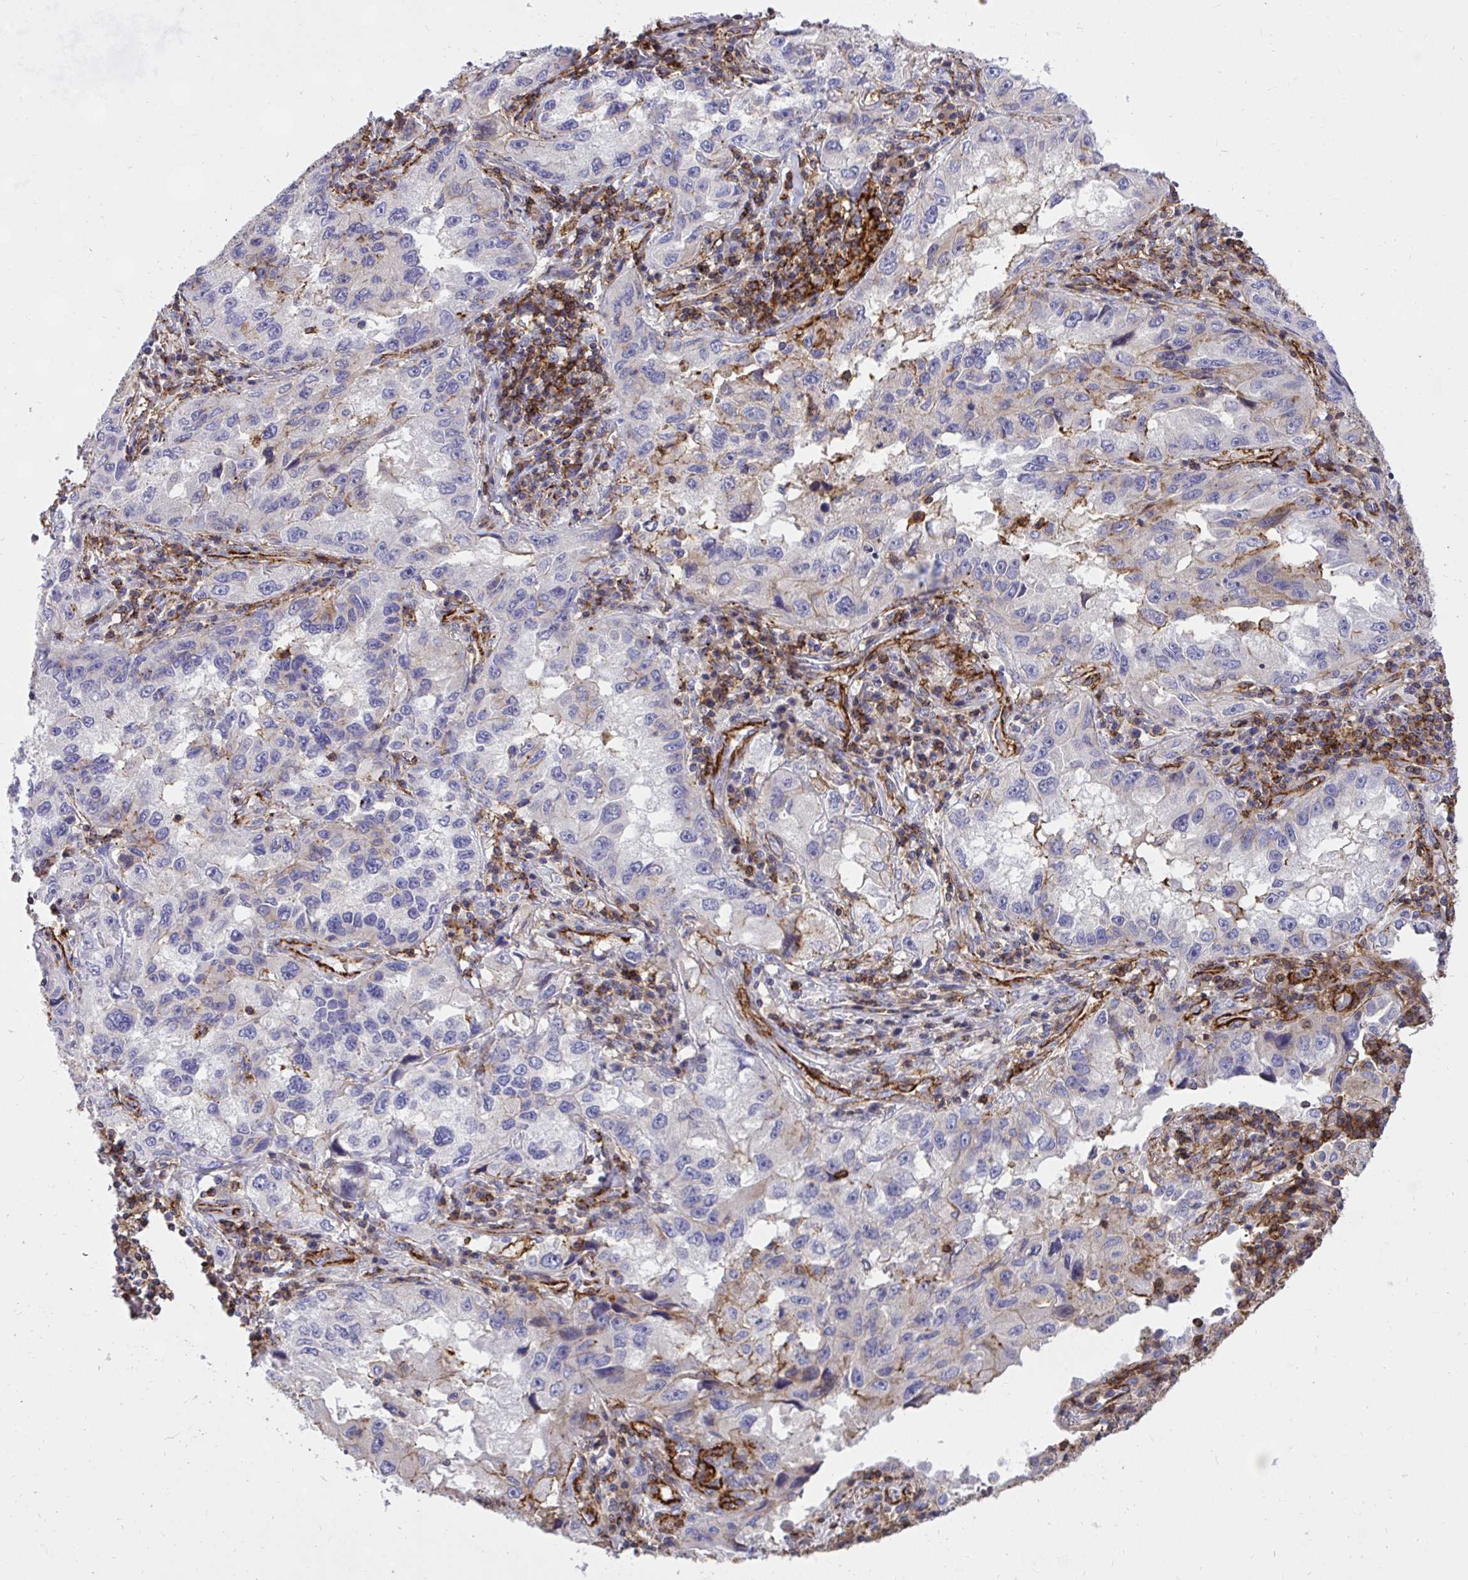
{"staining": {"intensity": "negative", "quantity": "none", "location": "none"}, "tissue": "lung cancer", "cell_type": "Tumor cells", "image_type": "cancer", "snomed": [{"axis": "morphology", "description": "Adenocarcinoma, NOS"}, {"axis": "topography", "description": "Lung"}], "caption": "Lung adenocarcinoma was stained to show a protein in brown. There is no significant positivity in tumor cells. The staining was performed using DAB to visualize the protein expression in brown, while the nuclei were stained in blue with hematoxylin (Magnification: 20x).", "gene": "ERI1", "patient": {"sex": "female", "age": 73}}